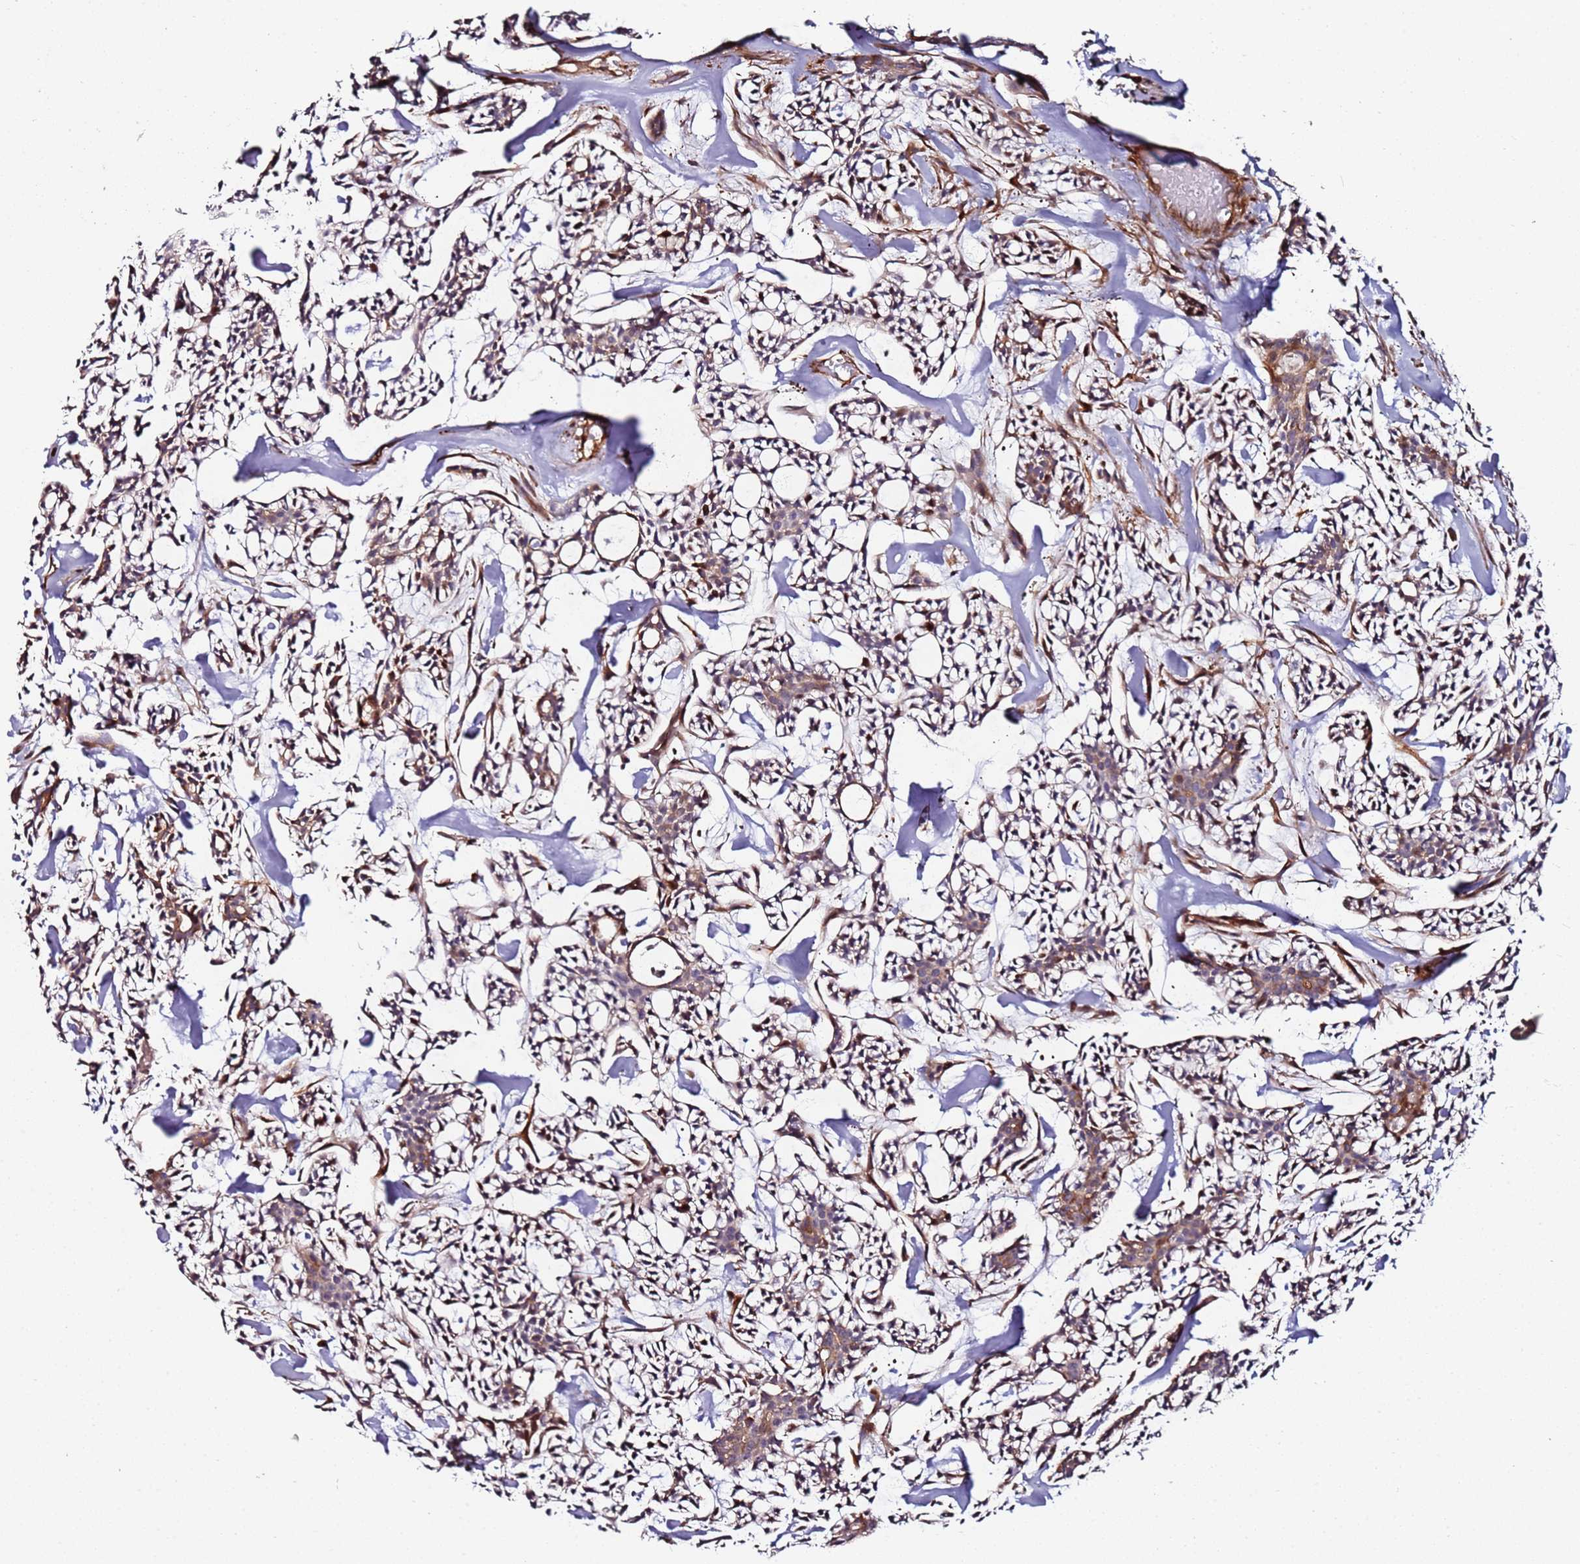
{"staining": {"intensity": "moderate", "quantity": ">75%", "location": "cytoplasmic/membranous"}, "tissue": "head and neck cancer", "cell_type": "Tumor cells", "image_type": "cancer", "snomed": [{"axis": "morphology", "description": "Adenocarcinoma, NOS"}, {"axis": "topography", "description": "Salivary gland"}, {"axis": "topography", "description": "Head-Neck"}], "caption": "Head and neck cancer (adenocarcinoma) stained with a brown dye shows moderate cytoplasmic/membranous positive positivity in approximately >75% of tumor cells.", "gene": "DUSP28", "patient": {"sex": "male", "age": 55}}